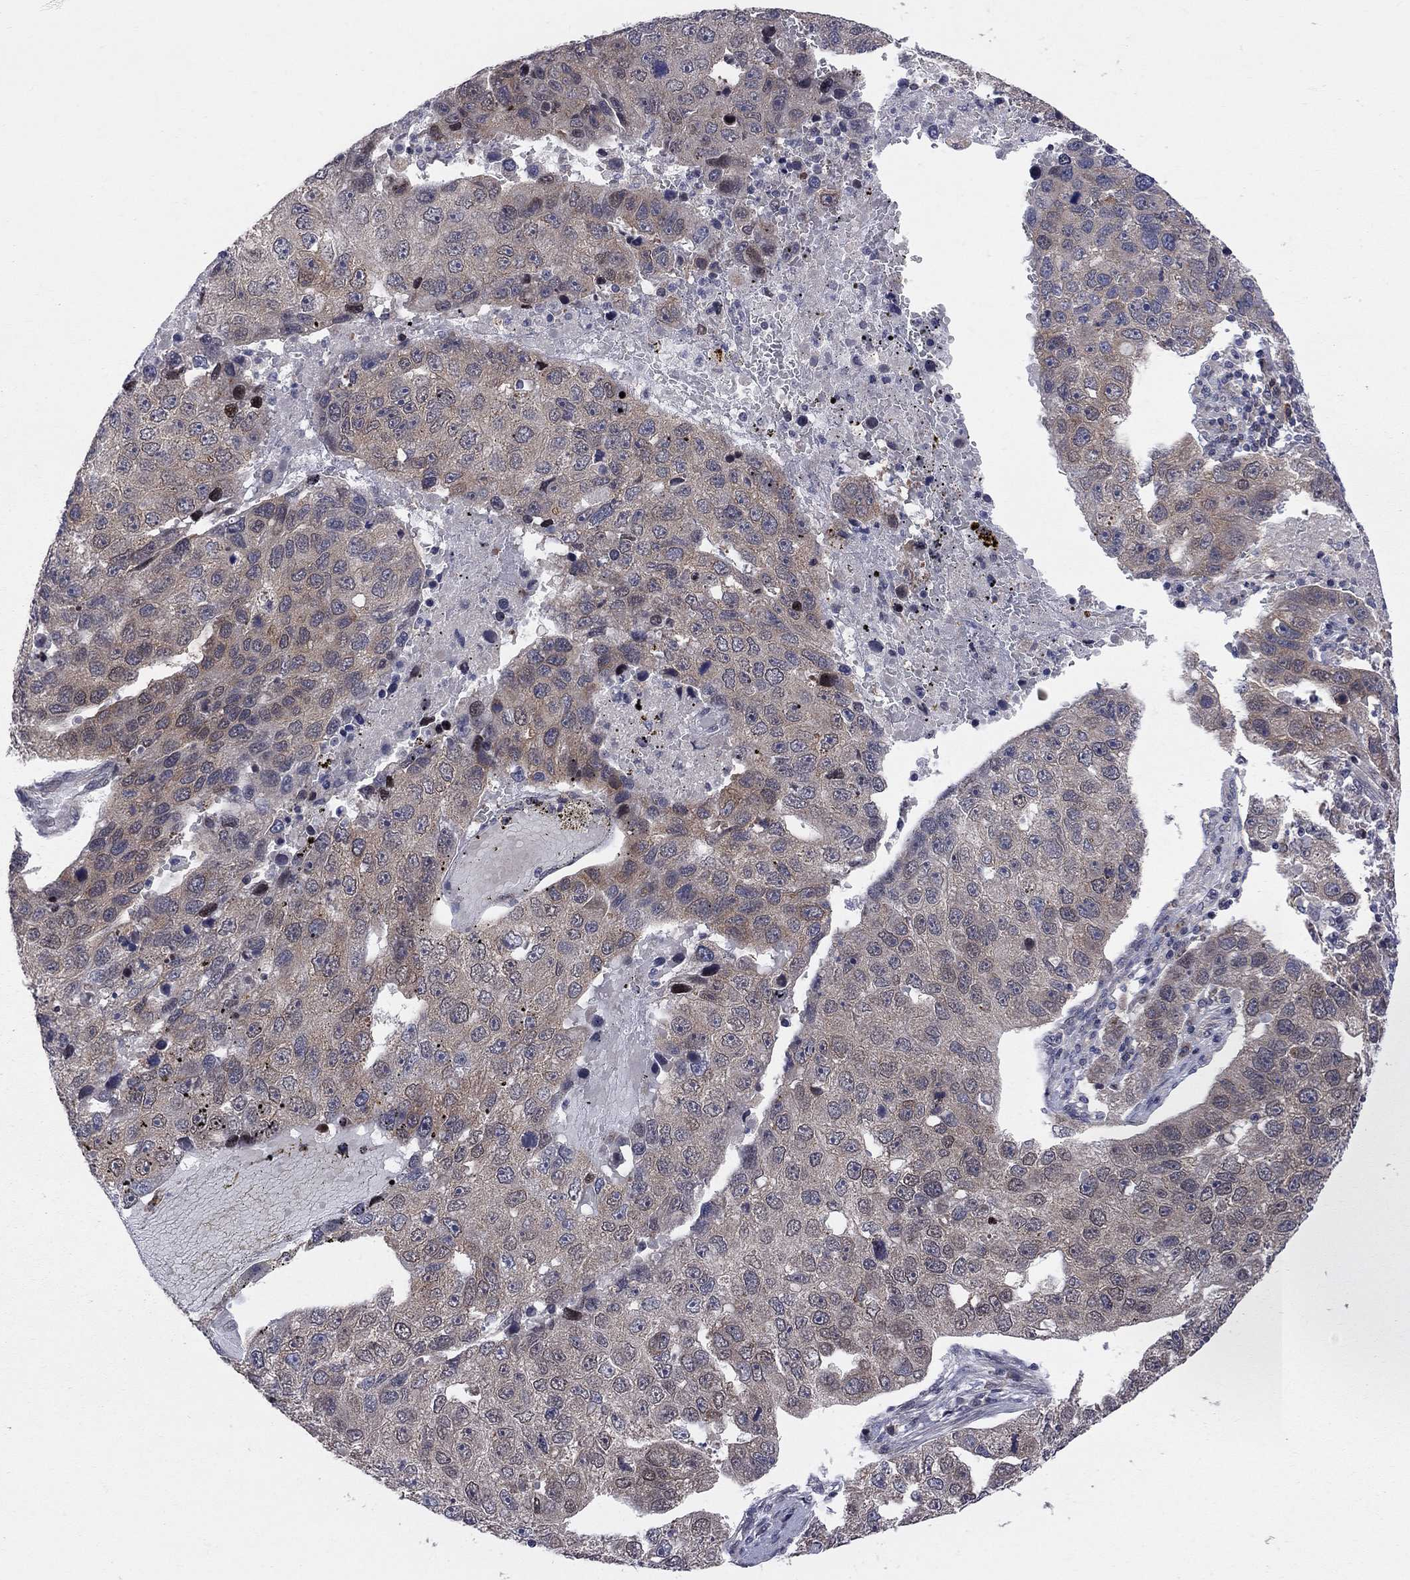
{"staining": {"intensity": "weak", "quantity": "25%-75%", "location": "cytoplasmic/membranous"}, "tissue": "pancreatic cancer", "cell_type": "Tumor cells", "image_type": "cancer", "snomed": [{"axis": "morphology", "description": "Adenocarcinoma, NOS"}, {"axis": "topography", "description": "Pancreas"}], "caption": "Adenocarcinoma (pancreatic) tissue exhibits weak cytoplasmic/membranous positivity in about 25%-75% of tumor cells, visualized by immunohistochemistry.", "gene": "CNOT11", "patient": {"sex": "female", "age": 61}}